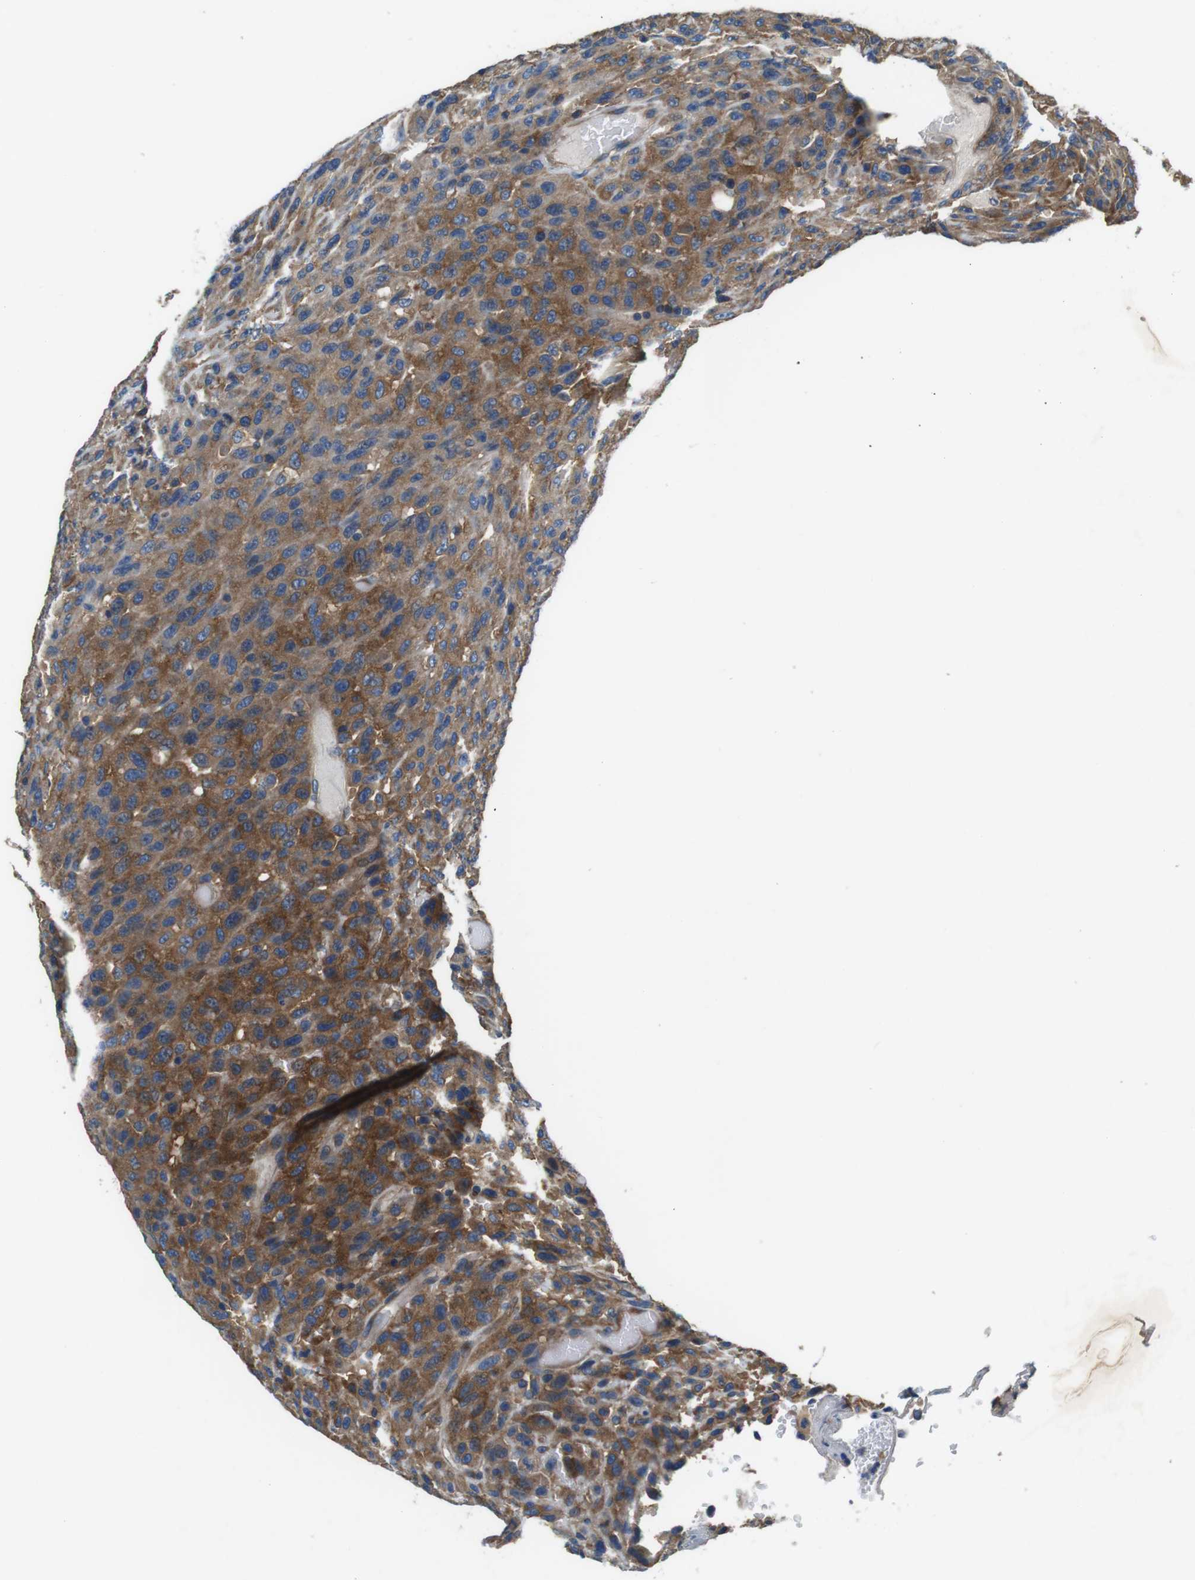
{"staining": {"intensity": "moderate", "quantity": ">75%", "location": "cytoplasmic/membranous"}, "tissue": "urothelial cancer", "cell_type": "Tumor cells", "image_type": "cancer", "snomed": [{"axis": "morphology", "description": "Urothelial carcinoma, High grade"}, {"axis": "topography", "description": "Urinary bladder"}], "caption": "Urothelial cancer stained with a protein marker reveals moderate staining in tumor cells.", "gene": "DENND4C", "patient": {"sex": "male", "age": 66}}